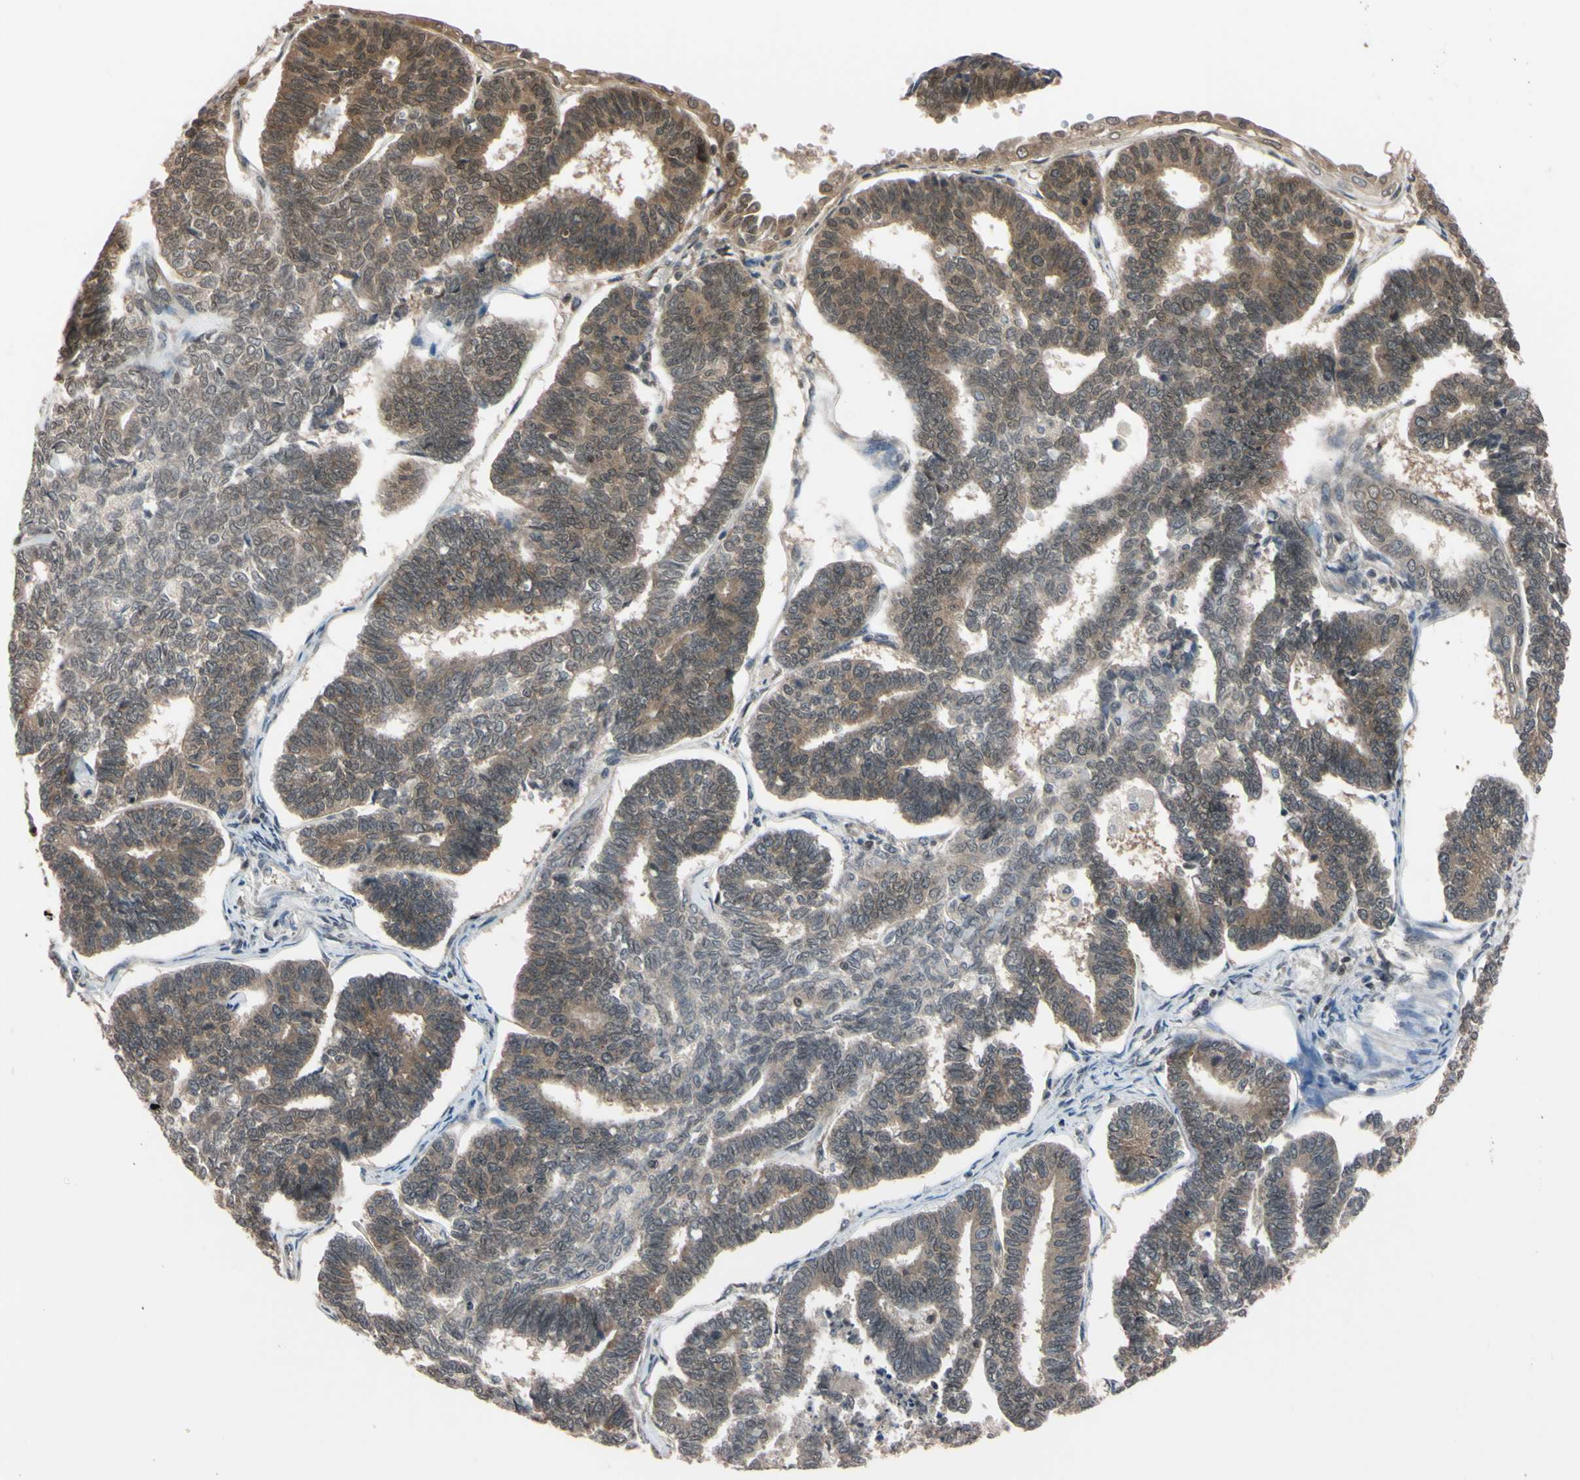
{"staining": {"intensity": "weak", "quantity": ">75%", "location": "cytoplasmic/membranous"}, "tissue": "endometrial cancer", "cell_type": "Tumor cells", "image_type": "cancer", "snomed": [{"axis": "morphology", "description": "Adenocarcinoma, NOS"}, {"axis": "topography", "description": "Endometrium"}], "caption": "Endometrial cancer (adenocarcinoma) stained with a protein marker displays weak staining in tumor cells.", "gene": "UBE2I", "patient": {"sex": "female", "age": 70}}